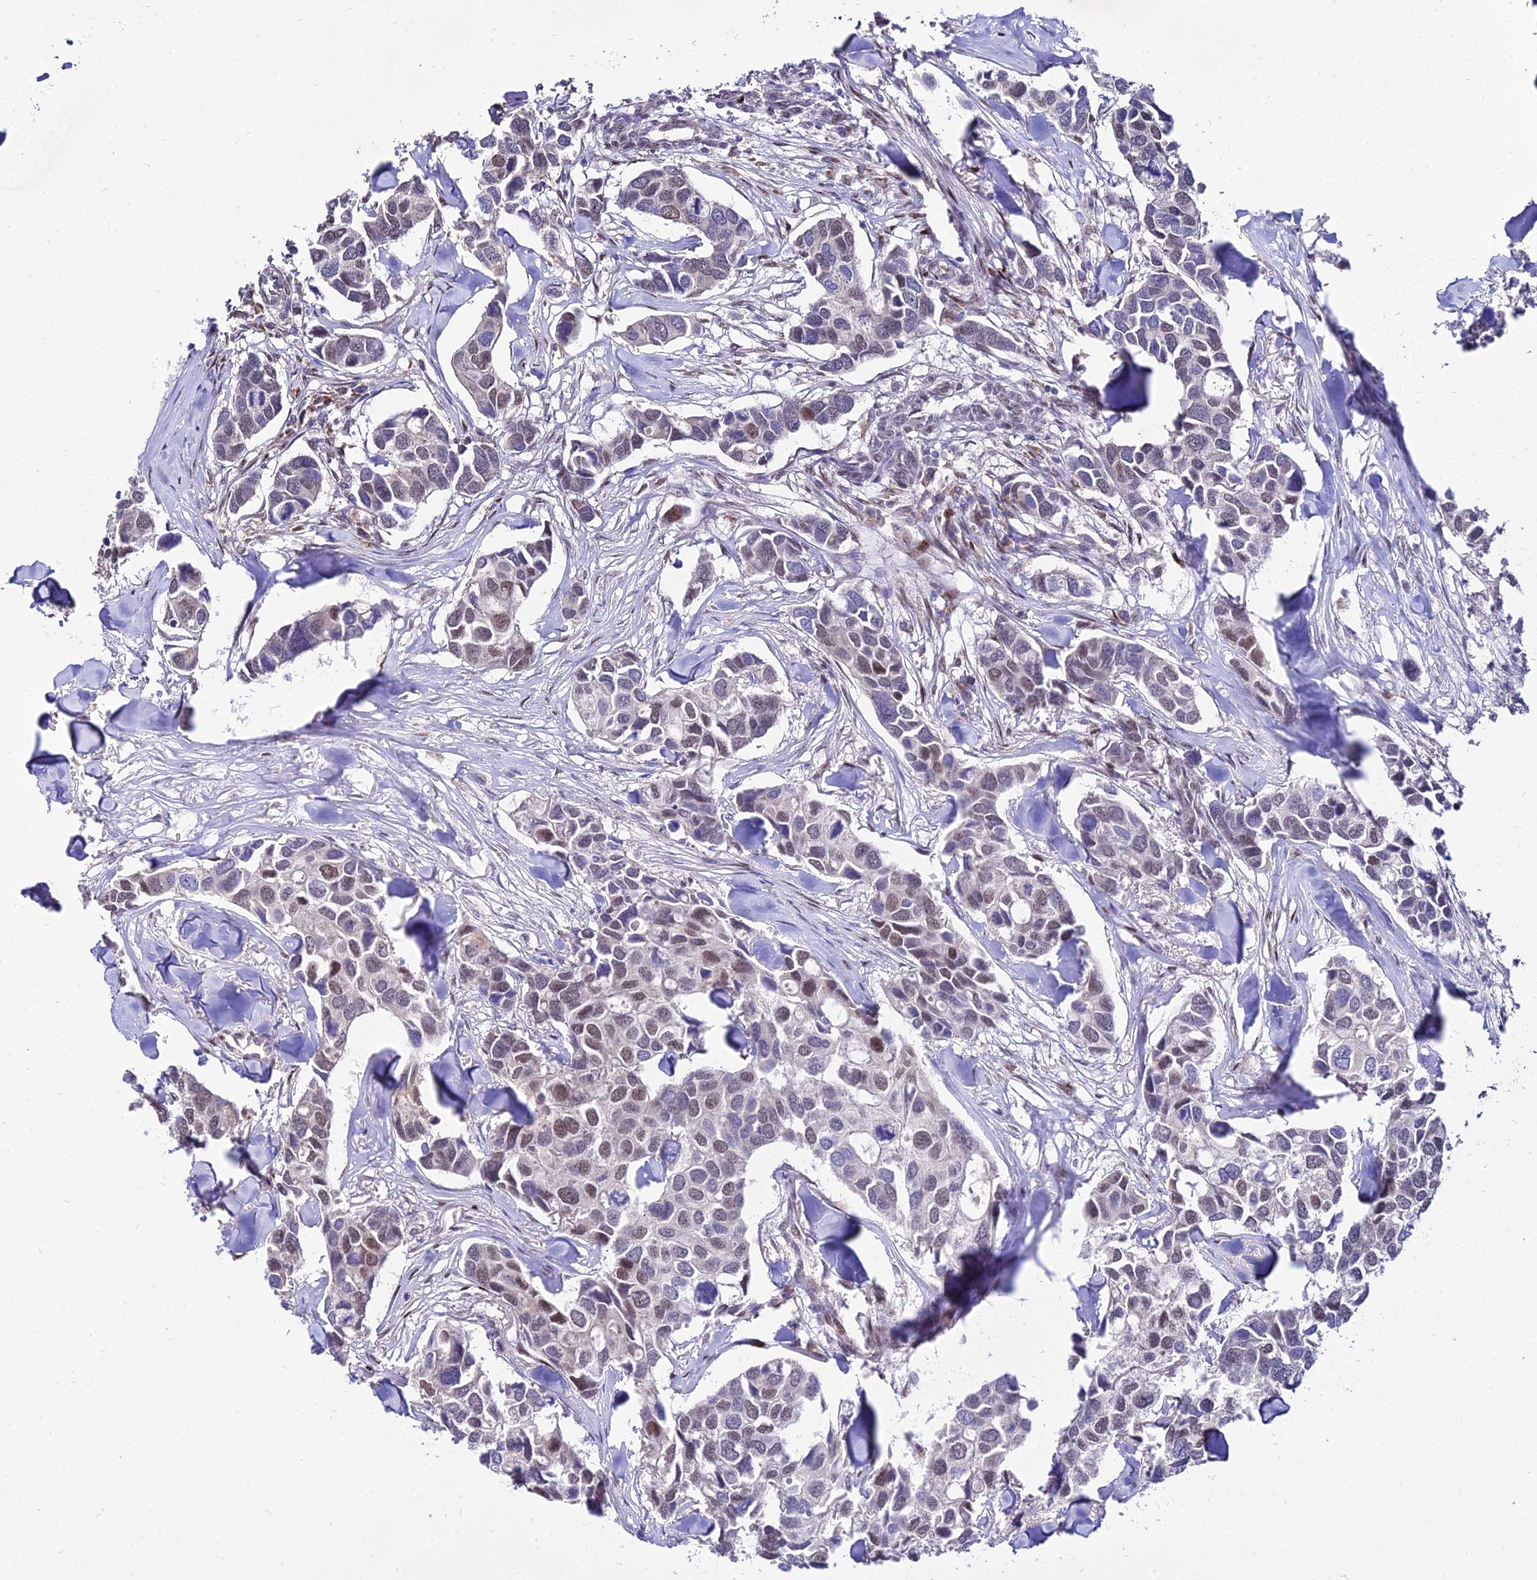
{"staining": {"intensity": "moderate", "quantity": "25%-75%", "location": "nuclear"}, "tissue": "breast cancer", "cell_type": "Tumor cells", "image_type": "cancer", "snomed": [{"axis": "morphology", "description": "Duct carcinoma"}, {"axis": "topography", "description": "Breast"}], "caption": "Moderate nuclear positivity is present in about 25%-75% of tumor cells in breast infiltrating ductal carcinoma.", "gene": "CIB3", "patient": {"sex": "female", "age": 83}}